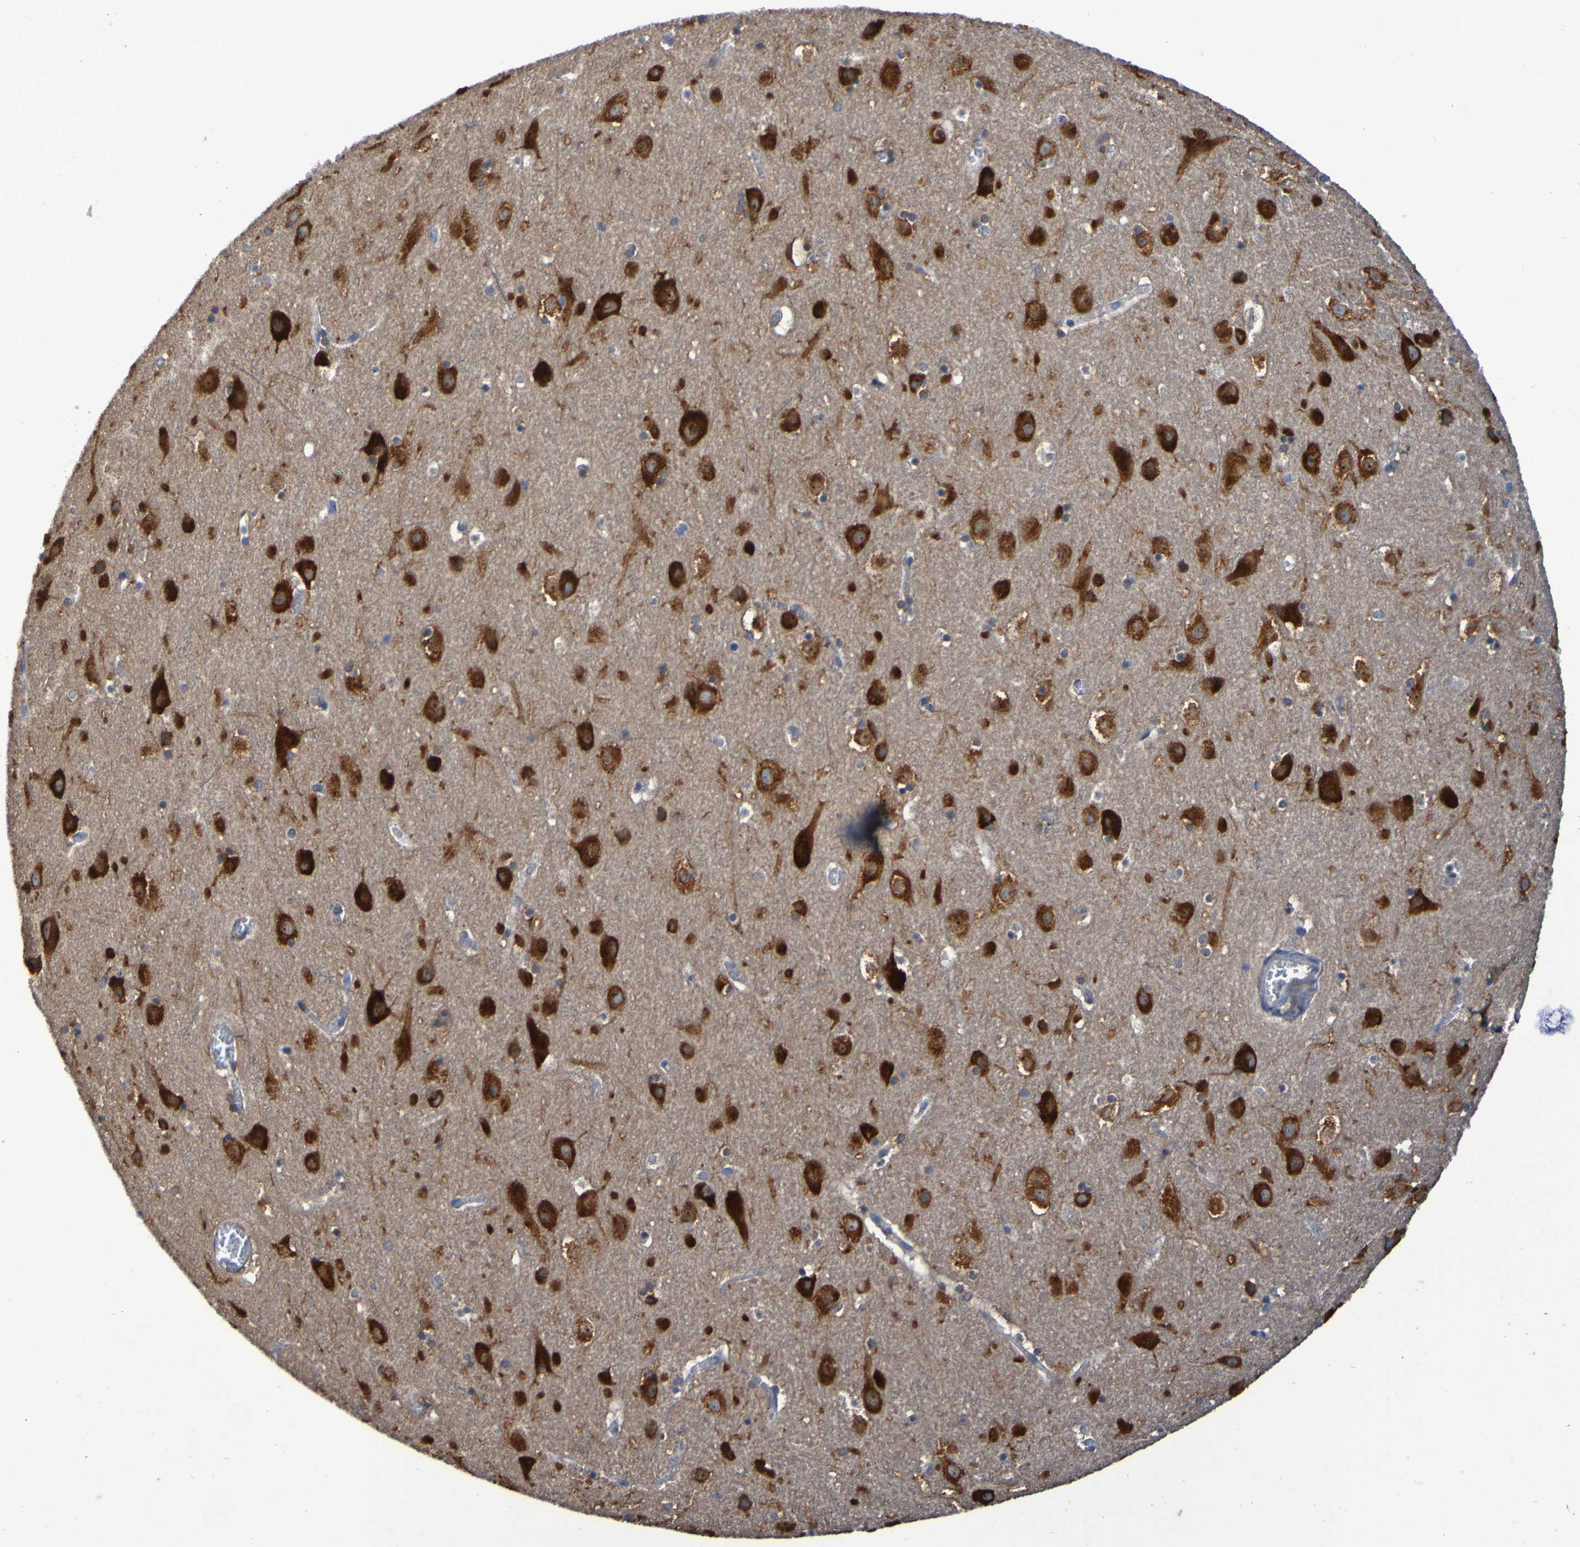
{"staining": {"intensity": "negative", "quantity": "none", "location": "none"}, "tissue": "cerebral cortex", "cell_type": "Endothelial cells", "image_type": "normal", "snomed": [{"axis": "morphology", "description": "Normal tissue, NOS"}, {"axis": "topography", "description": "Cerebral cortex"}], "caption": "Micrograph shows no protein staining in endothelial cells of benign cerebral cortex. (DAB (3,3'-diaminobenzidine) immunohistochemistry (IHC) visualized using brightfield microscopy, high magnification).", "gene": "FKBP3", "patient": {"sex": "male", "age": 45}}